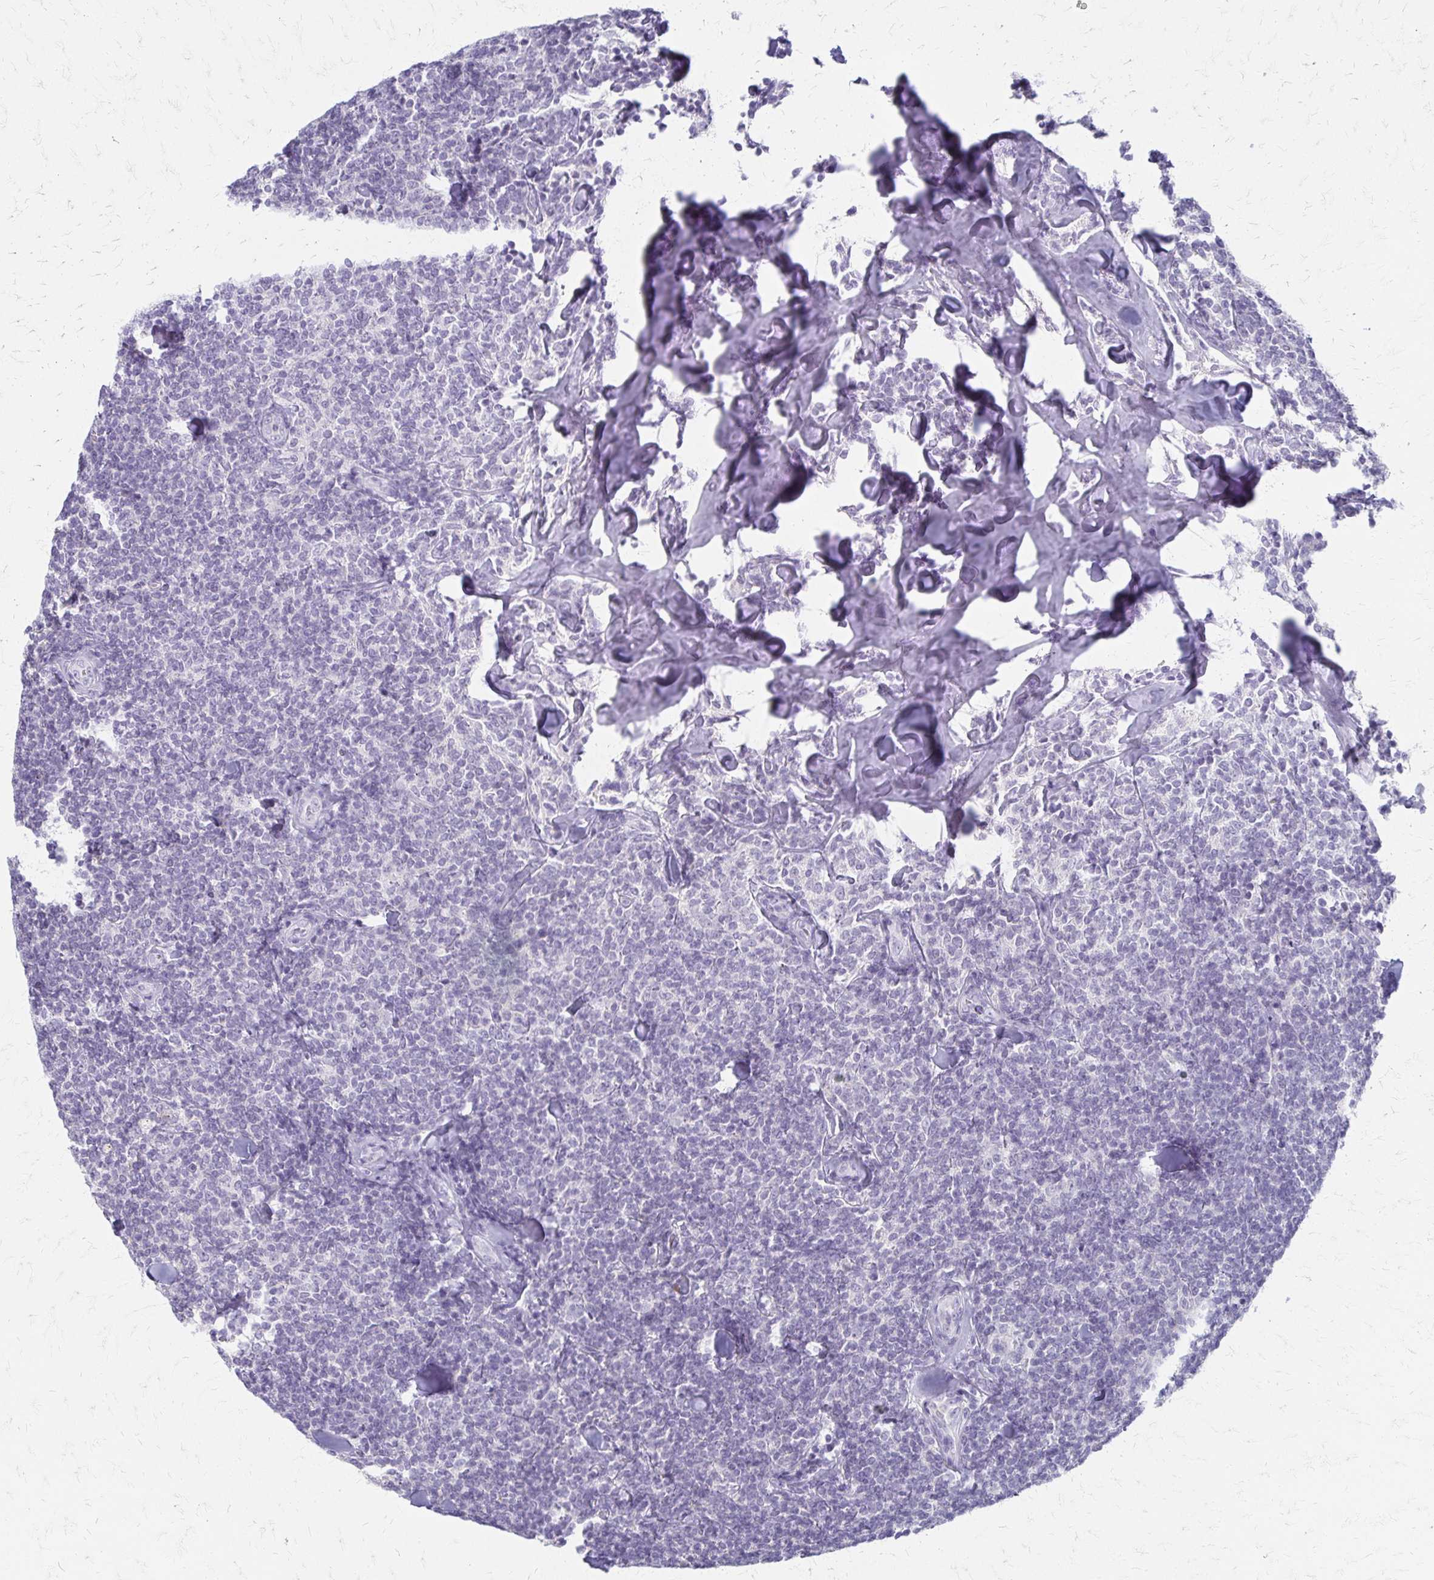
{"staining": {"intensity": "negative", "quantity": "none", "location": "none"}, "tissue": "lymphoma", "cell_type": "Tumor cells", "image_type": "cancer", "snomed": [{"axis": "morphology", "description": "Malignant lymphoma, non-Hodgkin's type, Low grade"}, {"axis": "topography", "description": "Lymph node"}], "caption": "The immunohistochemistry (IHC) image has no significant positivity in tumor cells of low-grade malignant lymphoma, non-Hodgkin's type tissue.", "gene": "ACP5", "patient": {"sex": "female", "age": 56}}